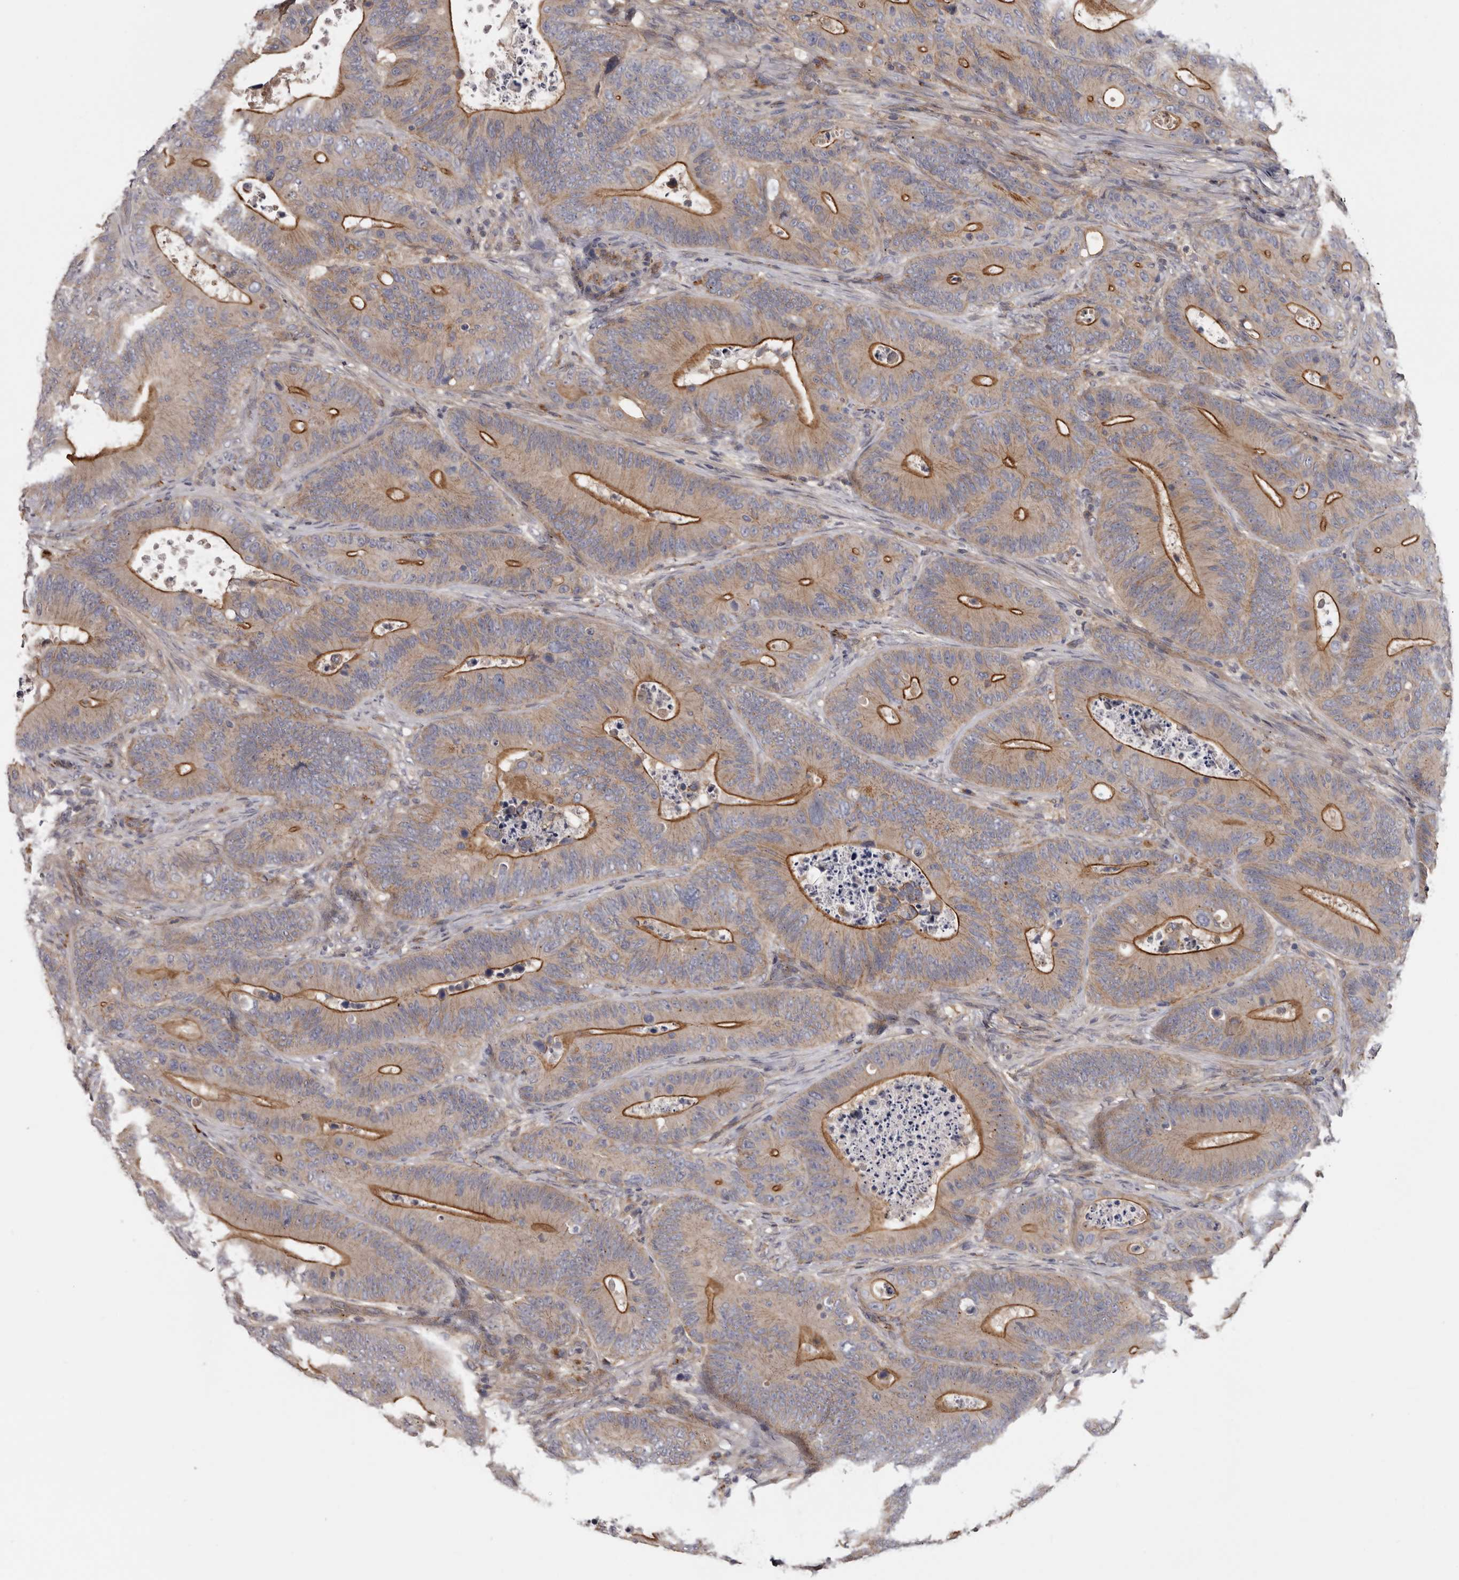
{"staining": {"intensity": "moderate", "quantity": "25%-75%", "location": "cytoplasmic/membranous"}, "tissue": "colorectal cancer", "cell_type": "Tumor cells", "image_type": "cancer", "snomed": [{"axis": "morphology", "description": "Adenocarcinoma, NOS"}, {"axis": "topography", "description": "Colon"}], "caption": "A photomicrograph of colorectal cancer (adenocarcinoma) stained for a protein displays moderate cytoplasmic/membranous brown staining in tumor cells.", "gene": "INKA2", "patient": {"sex": "male", "age": 83}}